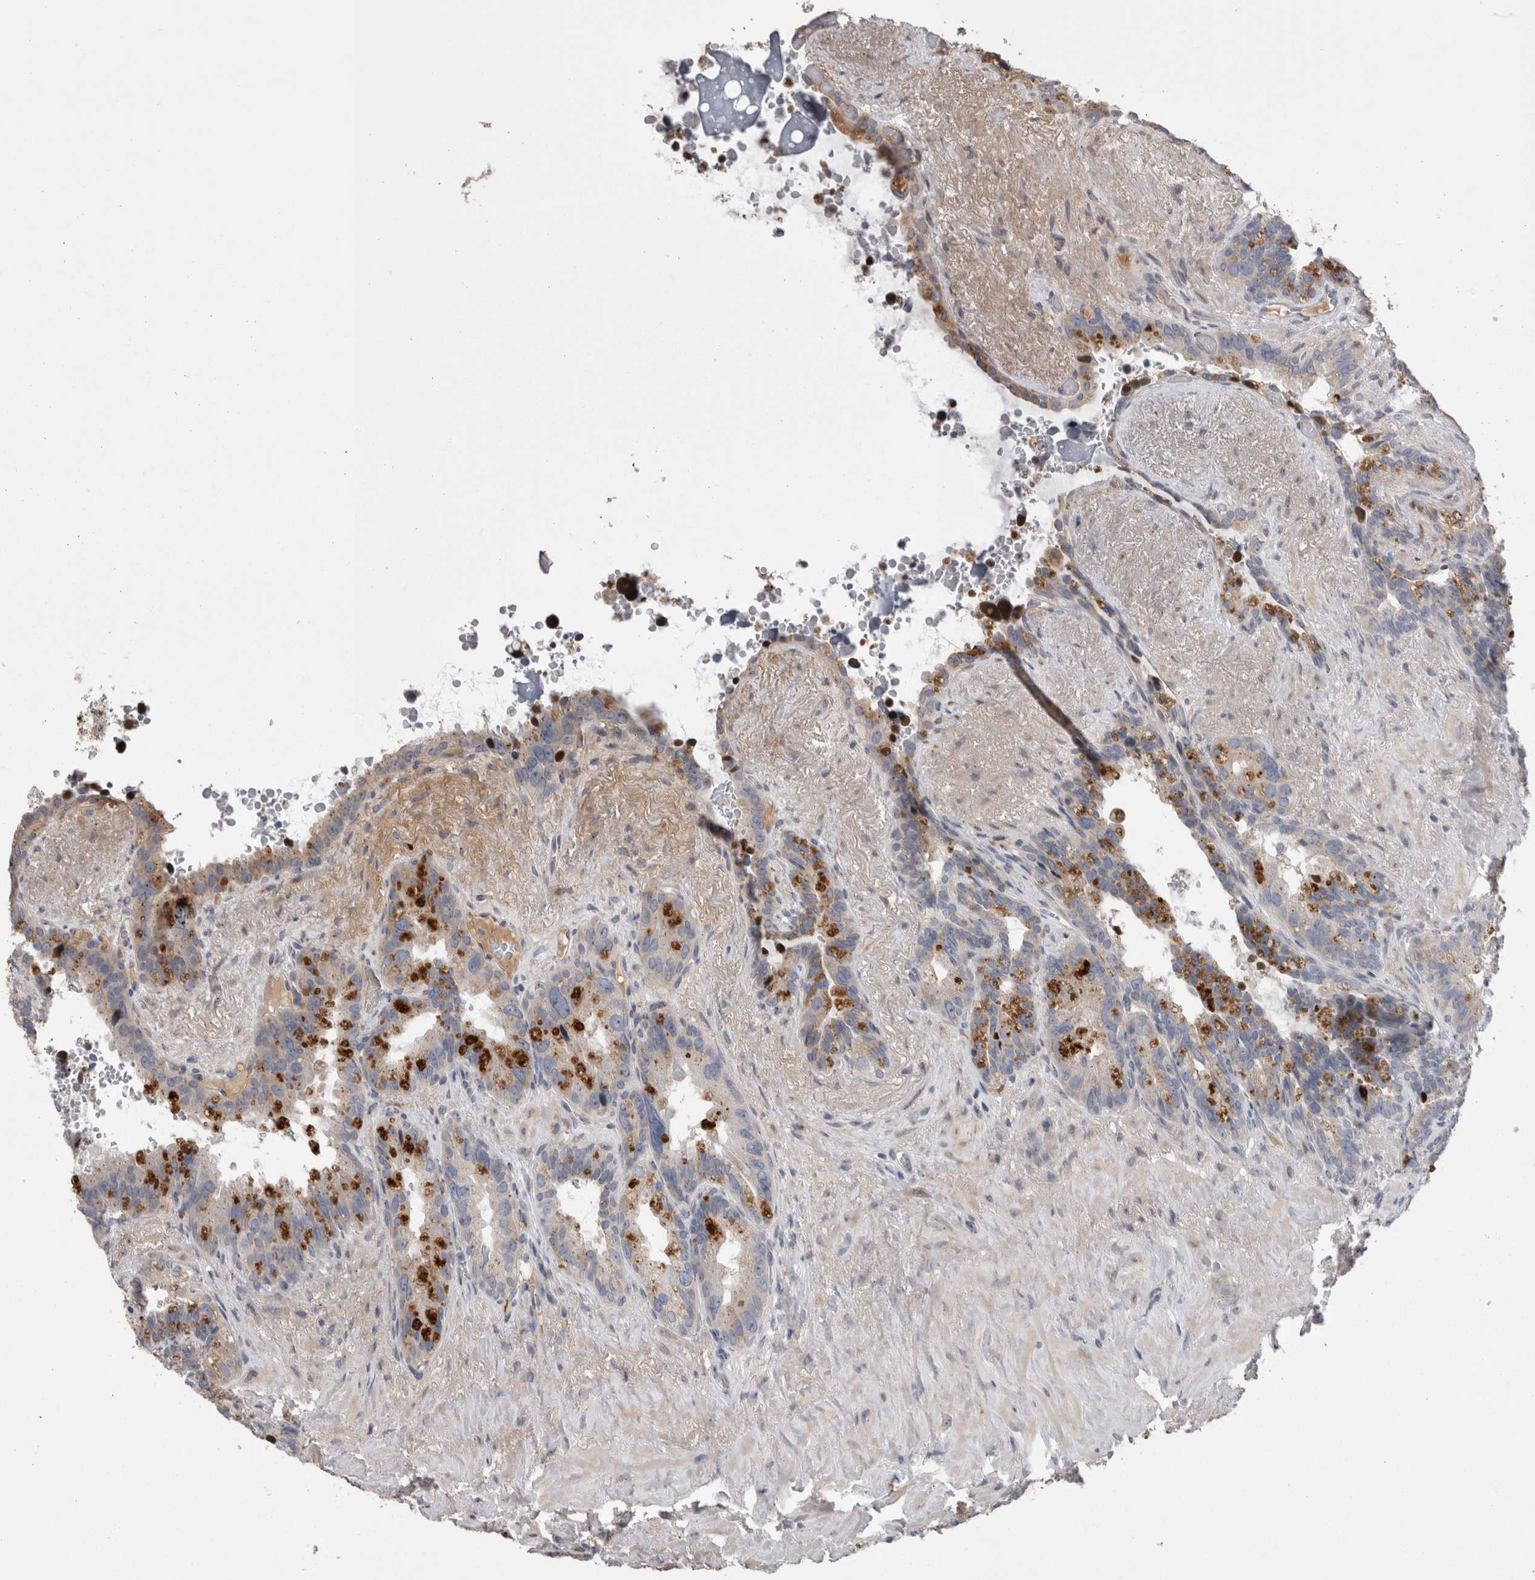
{"staining": {"intensity": "moderate", "quantity": "<25%", "location": "cytoplasmic/membranous"}, "tissue": "seminal vesicle", "cell_type": "Glandular cells", "image_type": "normal", "snomed": [{"axis": "morphology", "description": "Normal tissue, NOS"}, {"axis": "topography", "description": "Seminal veicle"}], "caption": "Unremarkable seminal vesicle displays moderate cytoplasmic/membranous staining in approximately <25% of glandular cells.", "gene": "STC1", "patient": {"sex": "male", "age": 80}}